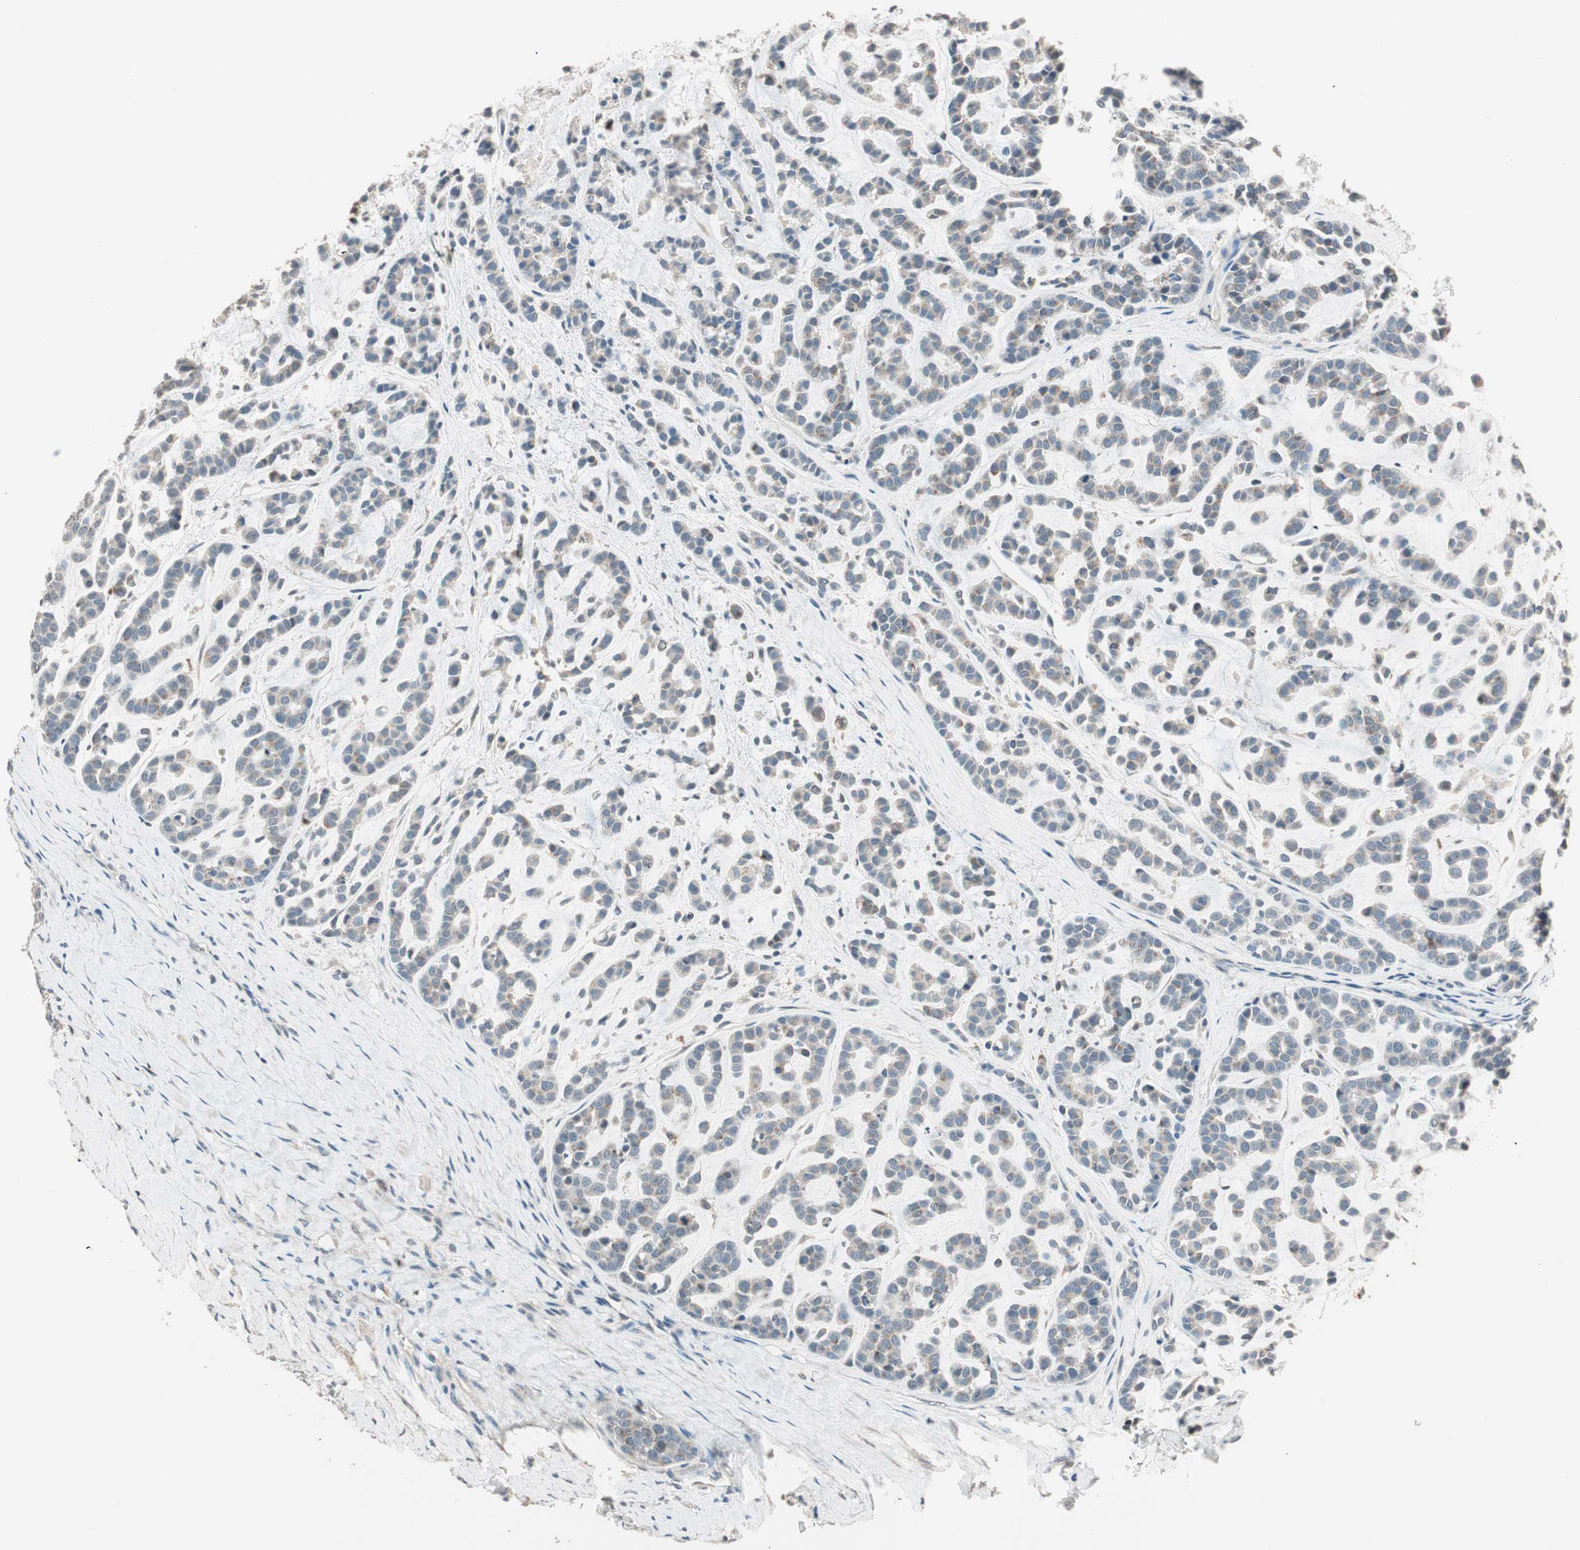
{"staining": {"intensity": "weak", "quantity": "25%-75%", "location": "cytoplasmic/membranous"}, "tissue": "head and neck cancer", "cell_type": "Tumor cells", "image_type": "cancer", "snomed": [{"axis": "morphology", "description": "Adenocarcinoma, NOS"}, {"axis": "morphology", "description": "Adenoma, NOS"}, {"axis": "topography", "description": "Head-Neck"}], "caption": "Adenoma (head and neck) stained with a brown dye shows weak cytoplasmic/membranous positive positivity in approximately 25%-75% of tumor cells.", "gene": "TRIM21", "patient": {"sex": "female", "age": 55}}